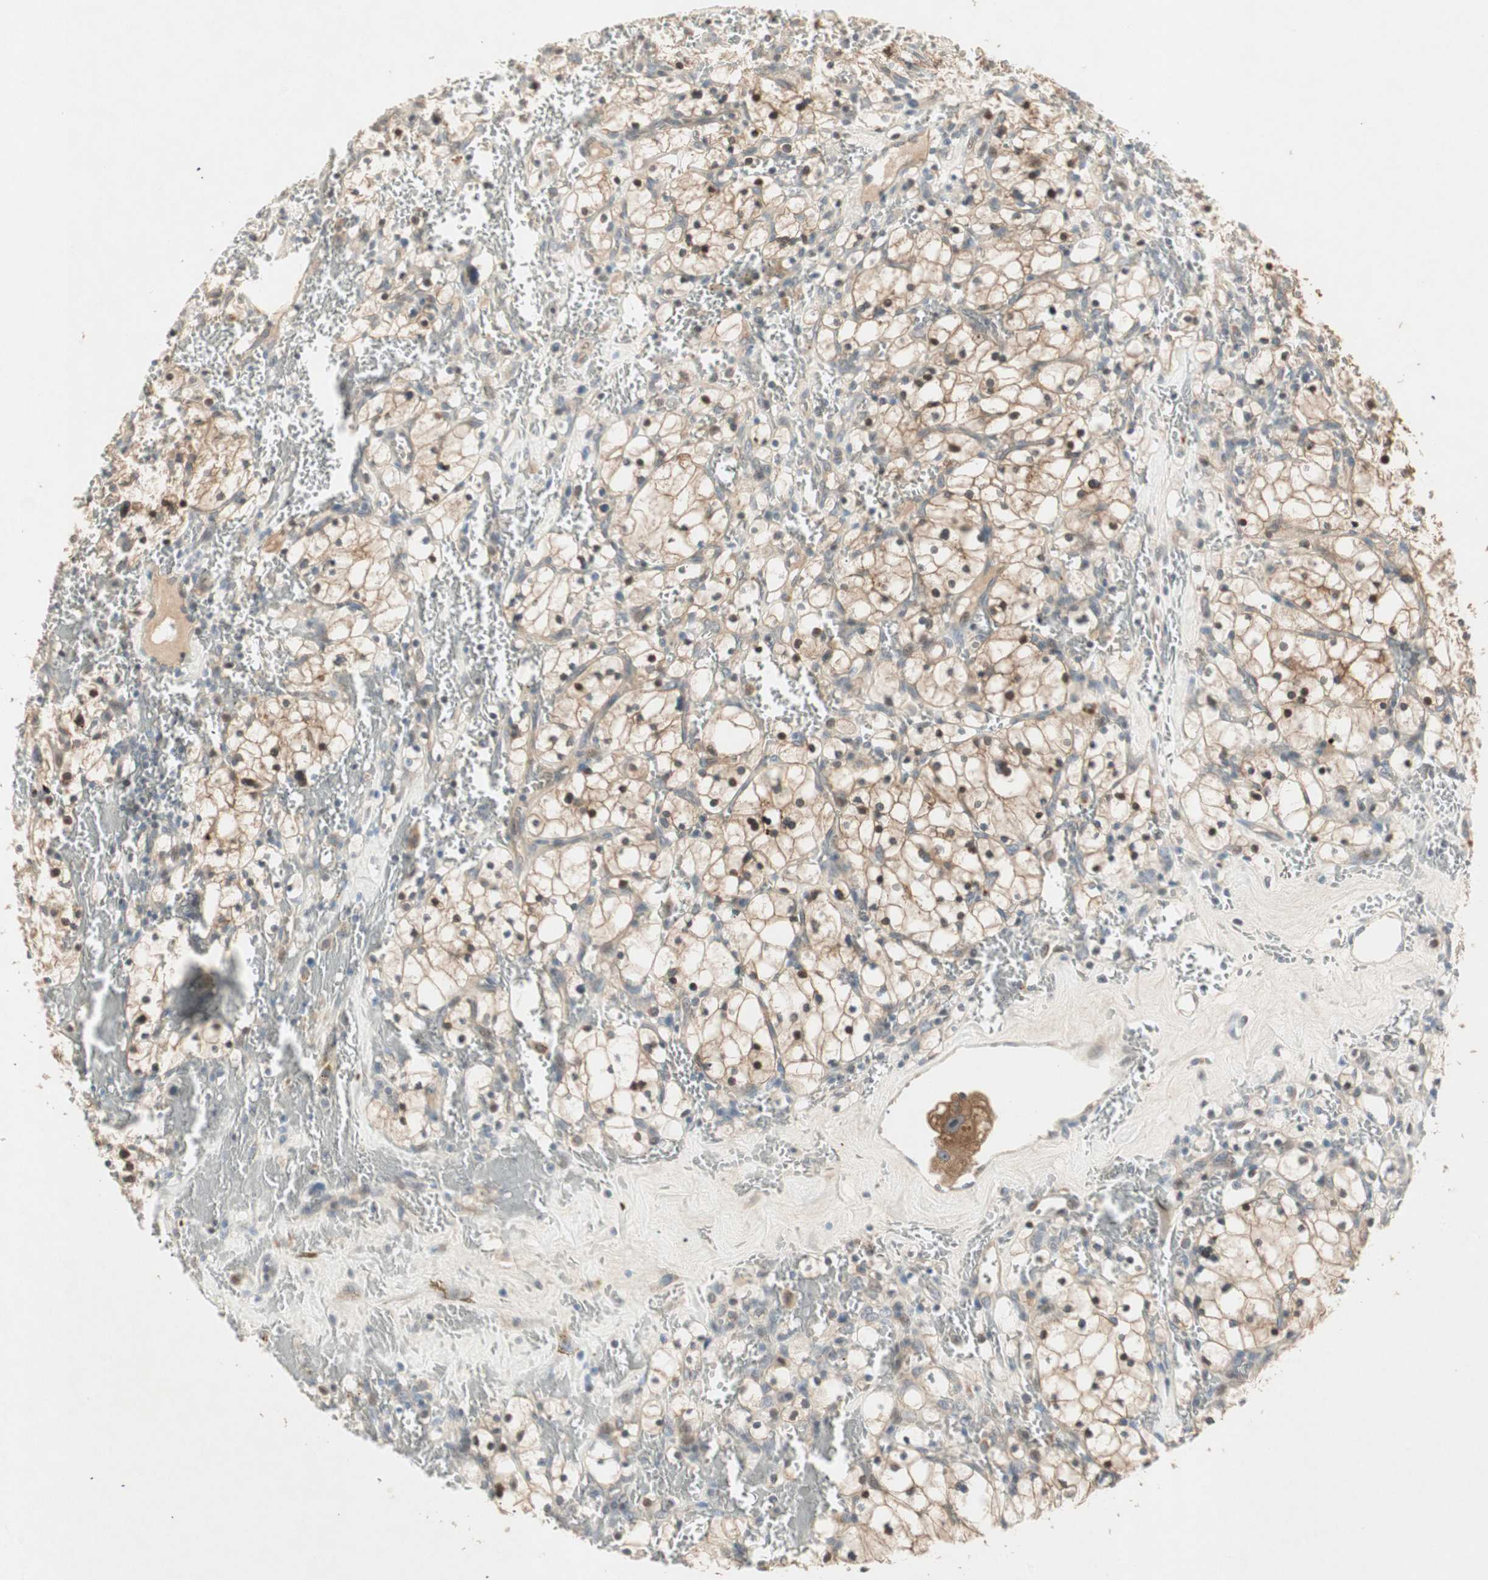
{"staining": {"intensity": "moderate", "quantity": "25%-75%", "location": "cytoplasmic/membranous,nuclear"}, "tissue": "renal cancer", "cell_type": "Tumor cells", "image_type": "cancer", "snomed": [{"axis": "morphology", "description": "Adenocarcinoma, NOS"}, {"axis": "topography", "description": "Kidney"}], "caption": "Immunohistochemical staining of human adenocarcinoma (renal) demonstrates medium levels of moderate cytoplasmic/membranous and nuclear positivity in about 25%-75% of tumor cells.", "gene": "ACSL5", "patient": {"sex": "female", "age": 83}}